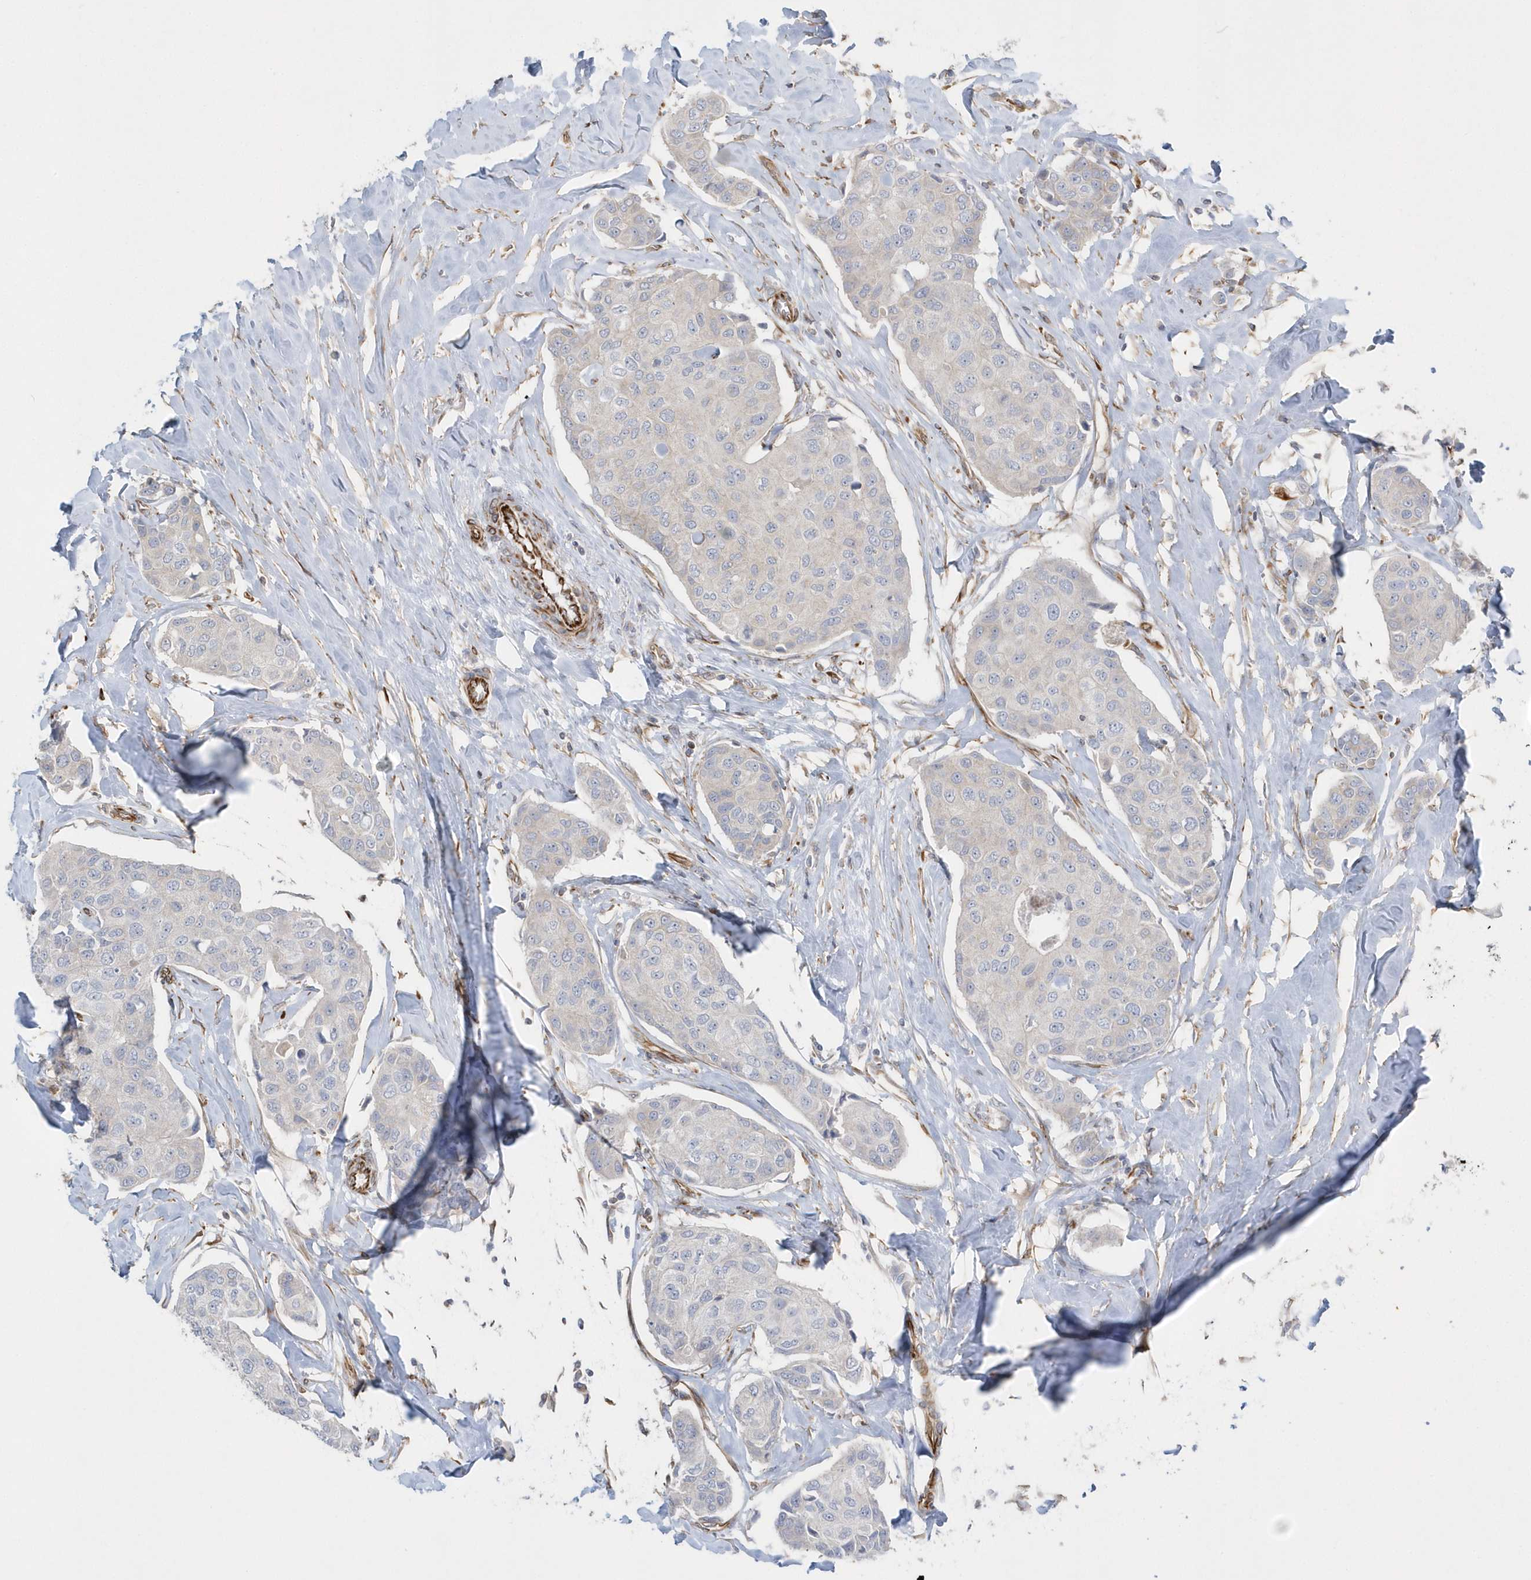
{"staining": {"intensity": "negative", "quantity": "none", "location": "none"}, "tissue": "breast cancer", "cell_type": "Tumor cells", "image_type": "cancer", "snomed": [{"axis": "morphology", "description": "Duct carcinoma"}, {"axis": "topography", "description": "Breast"}], "caption": "Immunohistochemistry (IHC) micrograph of breast invasive ductal carcinoma stained for a protein (brown), which reveals no expression in tumor cells.", "gene": "RAB17", "patient": {"sex": "female", "age": 80}}